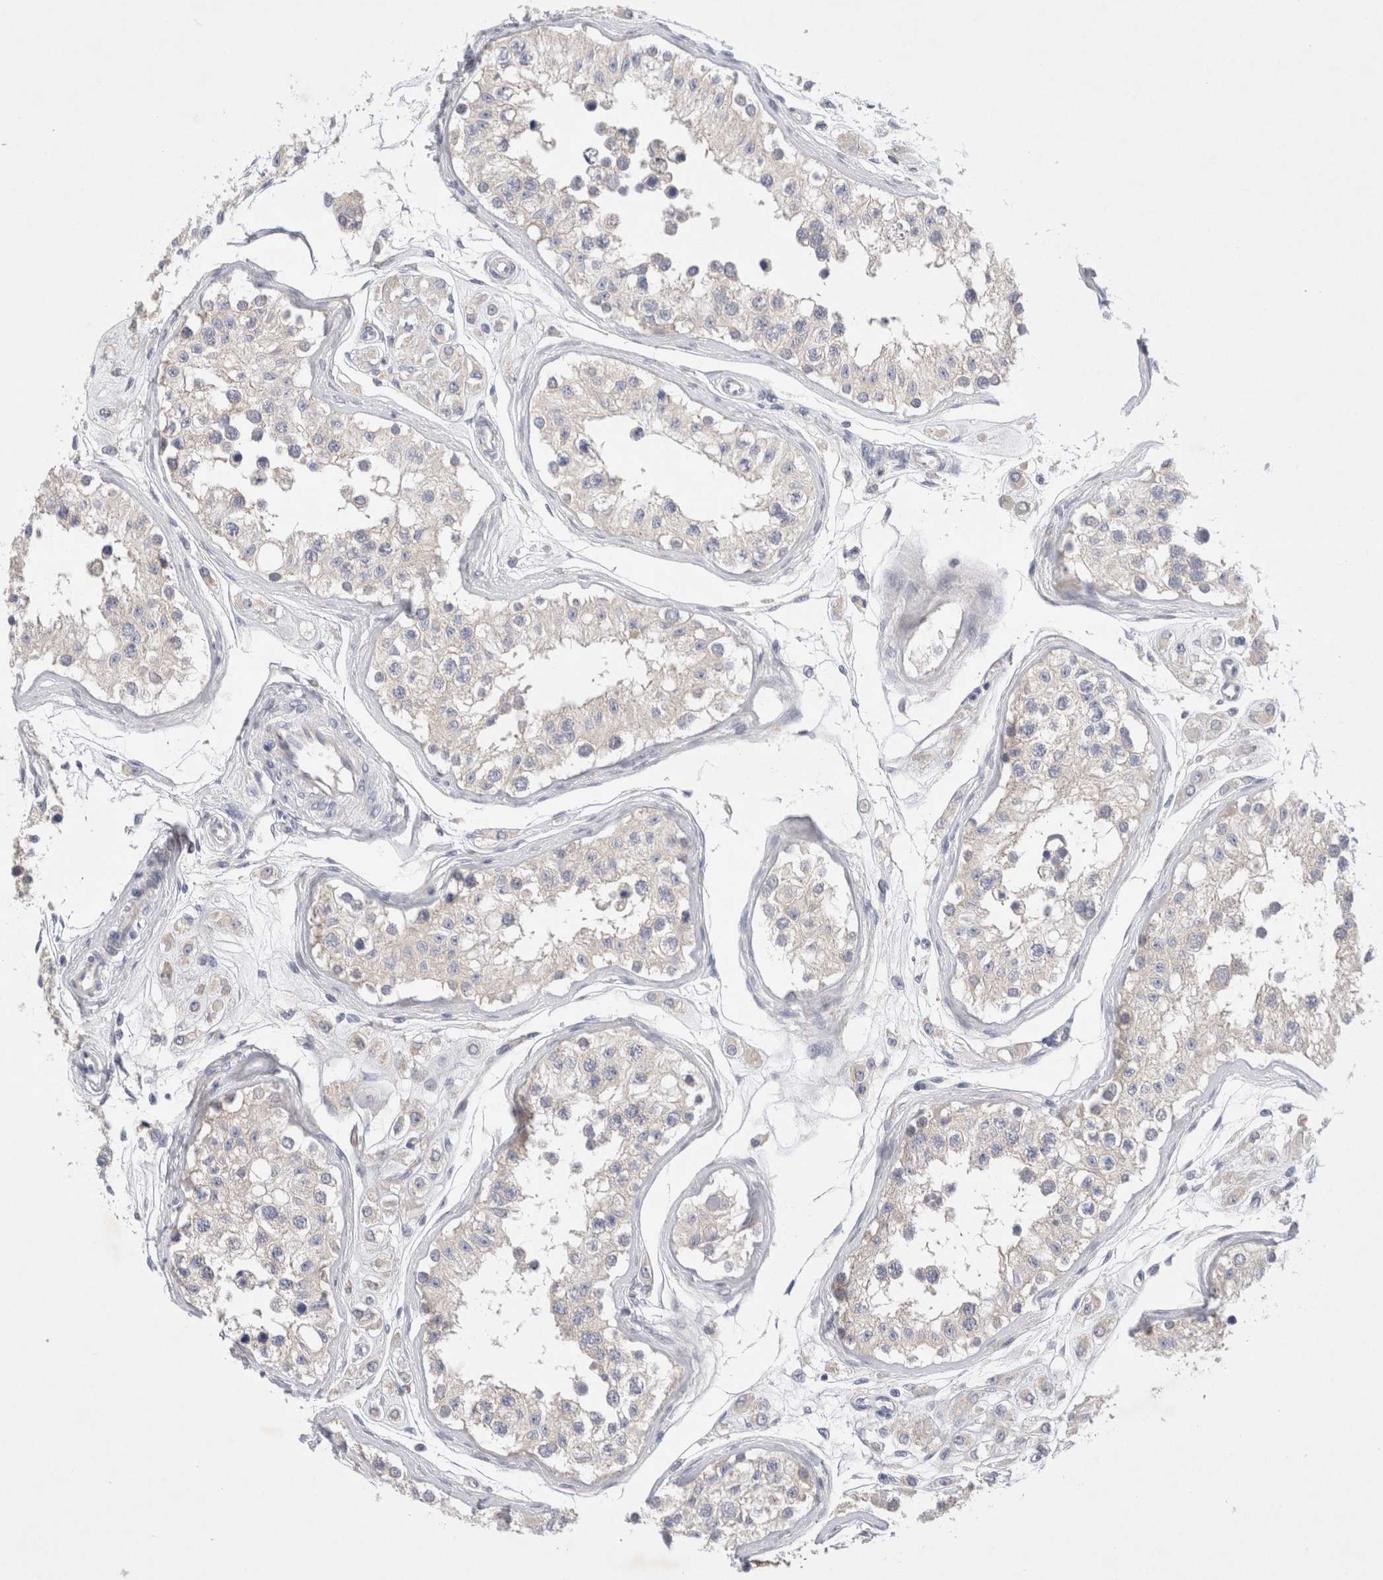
{"staining": {"intensity": "weak", "quantity": "<25%", "location": "cytoplasmic/membranous"}, "tissue": "testis", "cell_type": "Cells in seminiferous ducts", "image_type": "normal", "snomed": [{"axis": "morphology", "description": "Normal tissue, NOS"}, {"axis": "morphology", "description": "Adenocarcinoma, metastatic, NOS"}, {"axis": "topography", "description": "Testis"}], "caption": "This histopathology image is of normal testis stained with IHC to label a protein in brown with the nuclei are counter-stained blue. There is no positivity in cells in seminiferous ducts.", "gene": "RBM12B", "patient": {"sex": "male", "age": 26}}